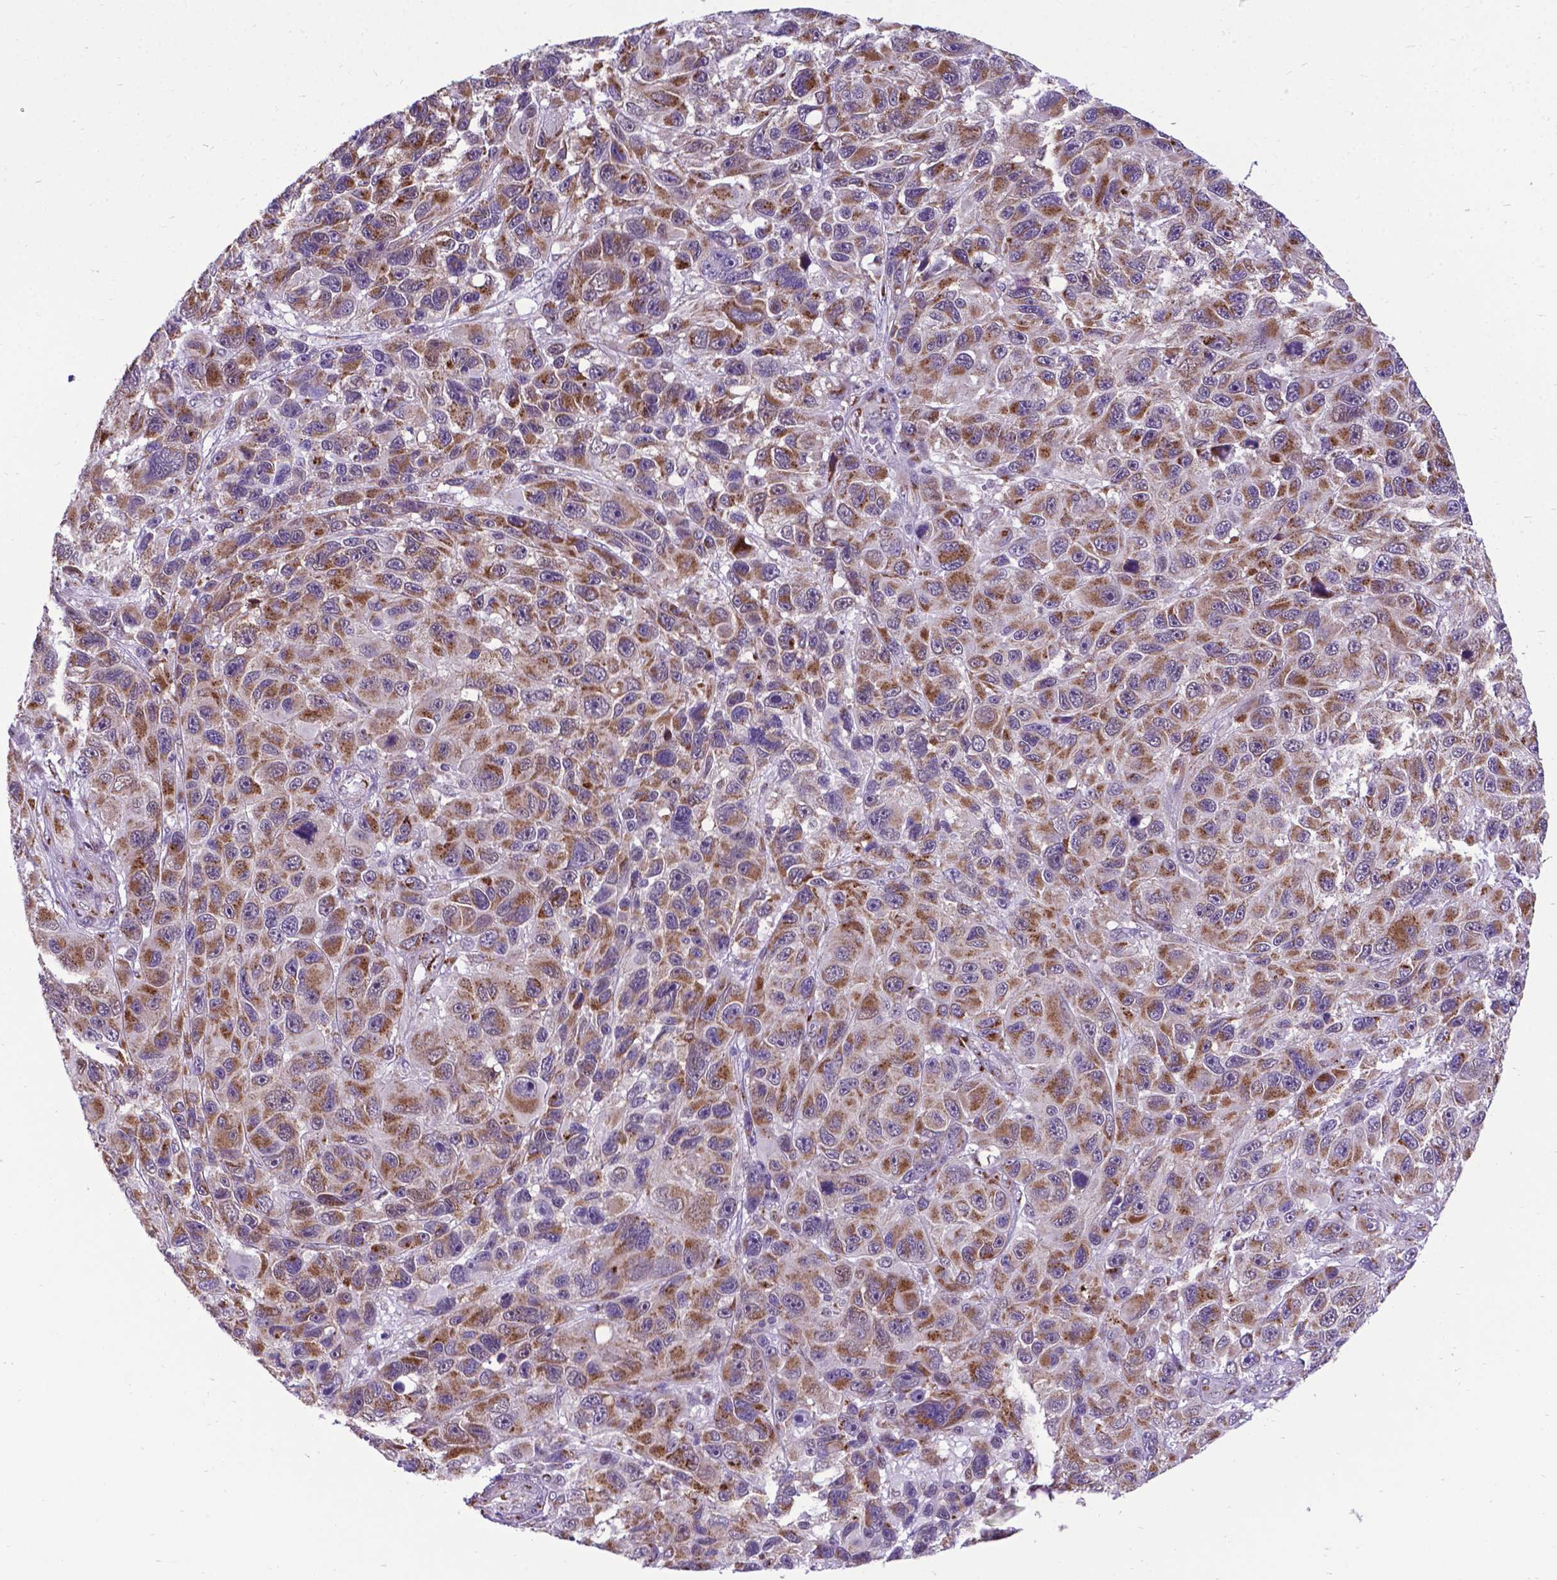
{"staining": {"intensity": "moderate", "quantity": ">75%", "location": "cytoplasmic/membranous"}, "tissue": "melanoma", "cell_type": "Tumor cells", "image_type": "cancer", "snomed": [{"axis": "morphology", "description": "Malignant melanoma, NOS"}, {"axis": "topography", "description": "Skin"}], "caption": "A brown stain labels moderate cytoplasmic/membranous expression of a protein in melanoma tumor cells.", "gene": "MRPL10", "patient": {"sex": "male", "age": 53}}